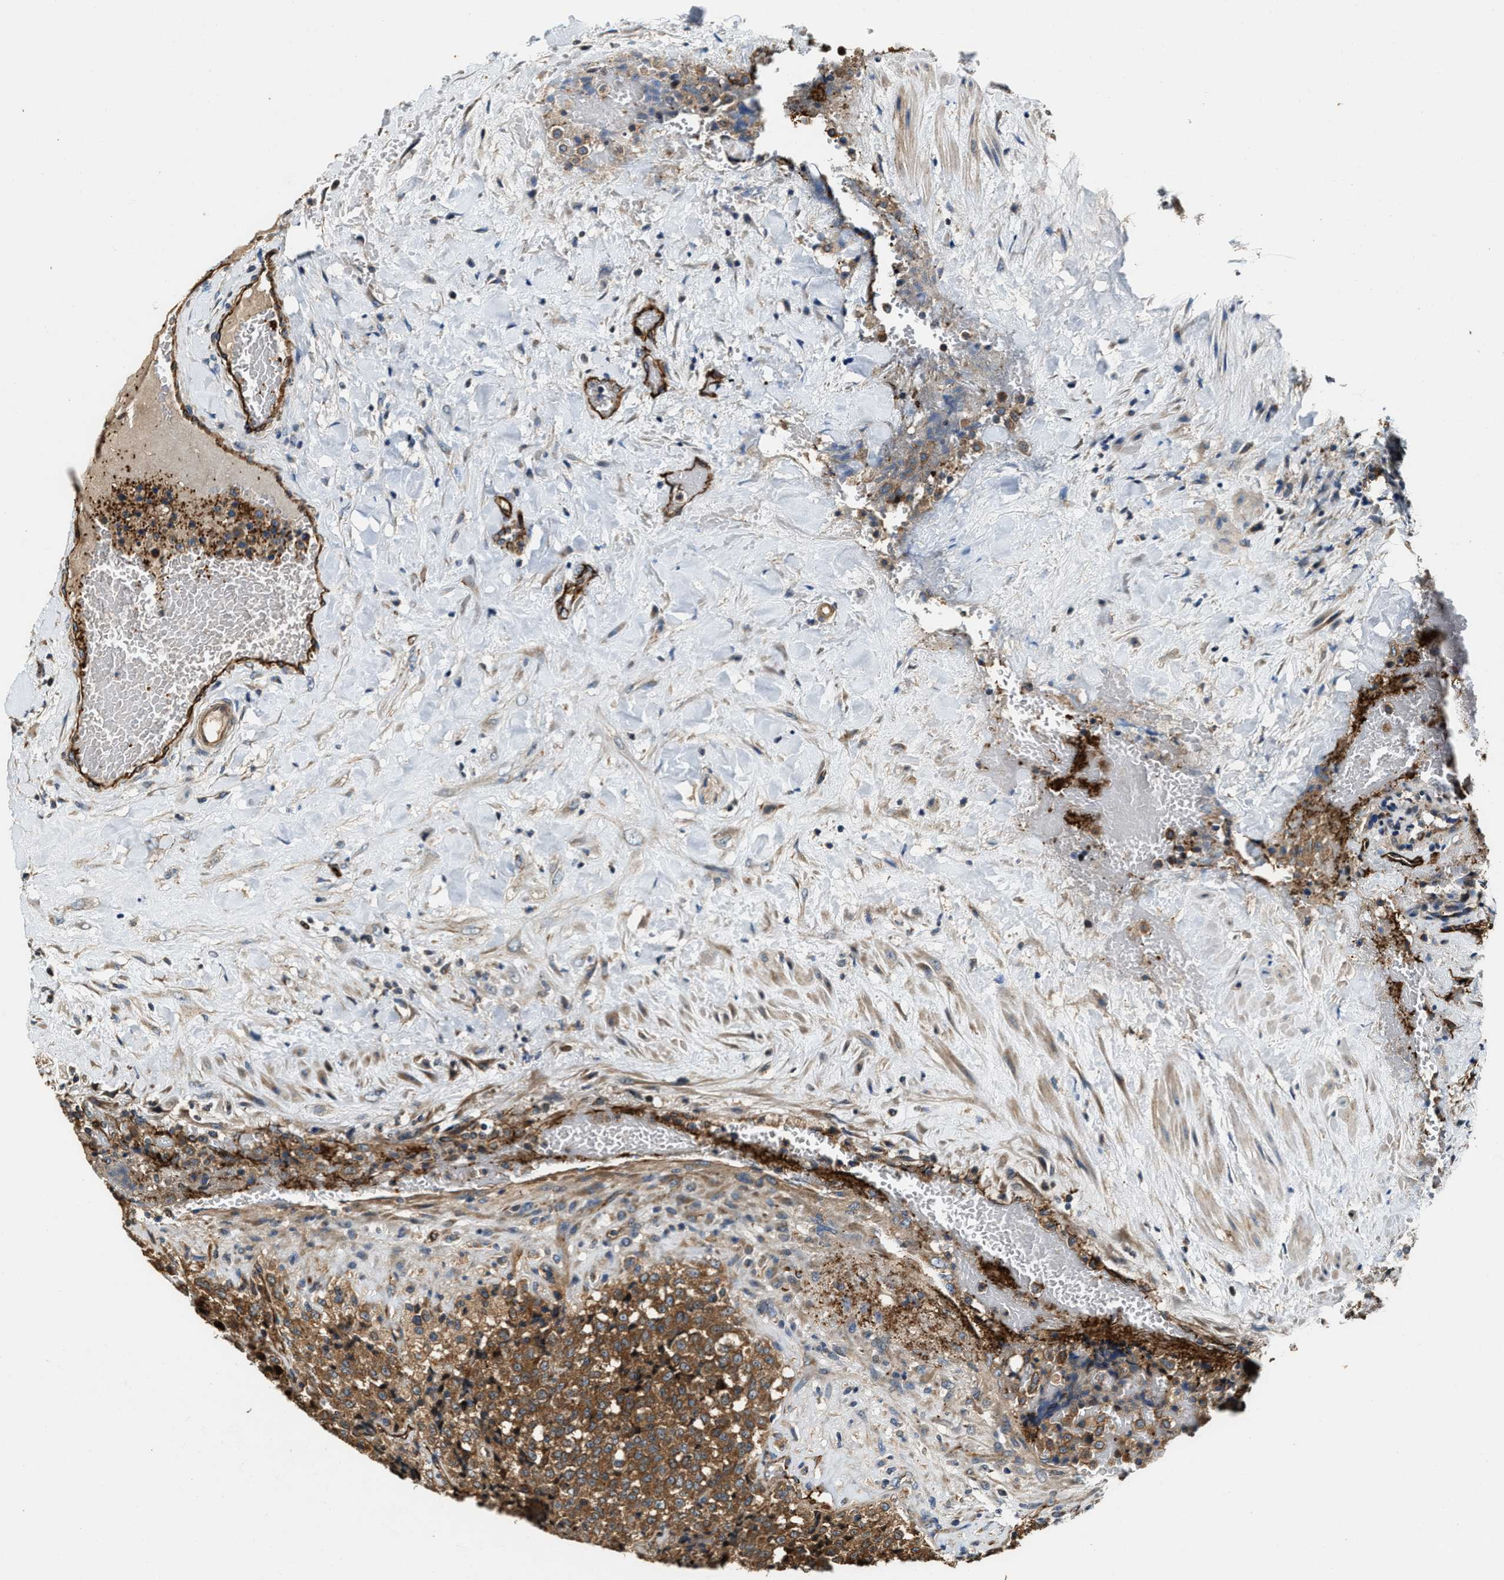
{"staining": {"intensity": "moderate", "quantity": ">75%", "location": "cytoplasmic/membranous"}, "tissue": "testis cancer", "cell_type": "Tumor cells", "image_type": "cancer", "snomed": [{"axis": "morphology", "description": "Seminoma, NOS"}, {"axis": "topography", "description": "Testis"}], "caption": "IHC of testis cancer shows medium levels of moderate cytoplasmic/membranous staining in approximately >75% of tumor cells.", "gene": "GFRA3", "patient": {"sex": "male", "age": 59}}